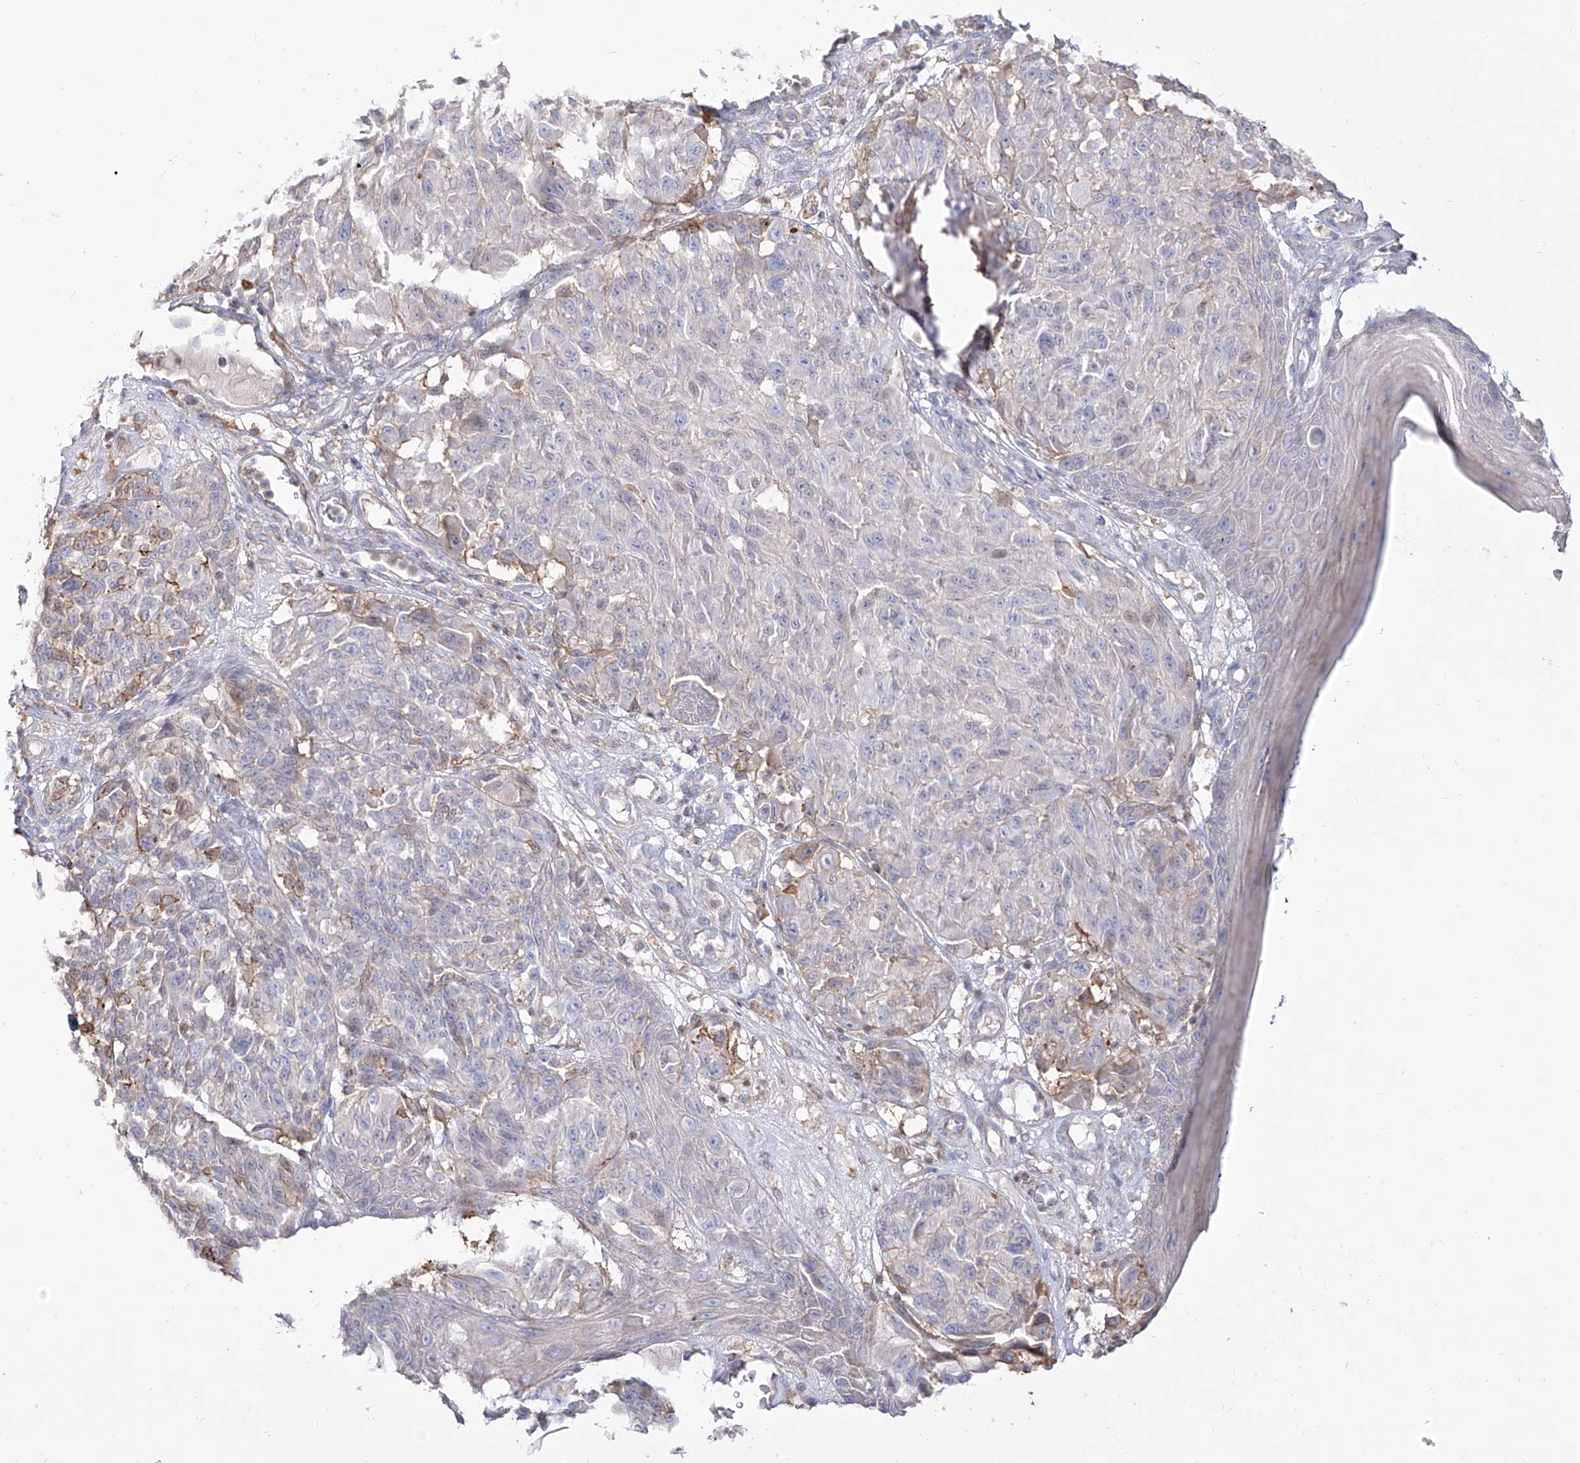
{"staining": {"intensity": "moderate", "quantity": "<25%", "location": "cytoplasmic/membranous"}, "tissue": "melanoma", "cell_type": "Tumor cells", "image_type": "cancer", "snomed": [{"axis": "morphology", "description": "Malignant melanoma, NOS"}, {"axis": "topography", "description": "Skin"}], "caption": "There is low levels of moderate cytoplasmic/membranous positivity in tumor cells of melanoma, as demonstrated by immunohistochemical staining (brown color).", "gene": "ZGRF1", "patient": {"sex": "male", "age": 83}}